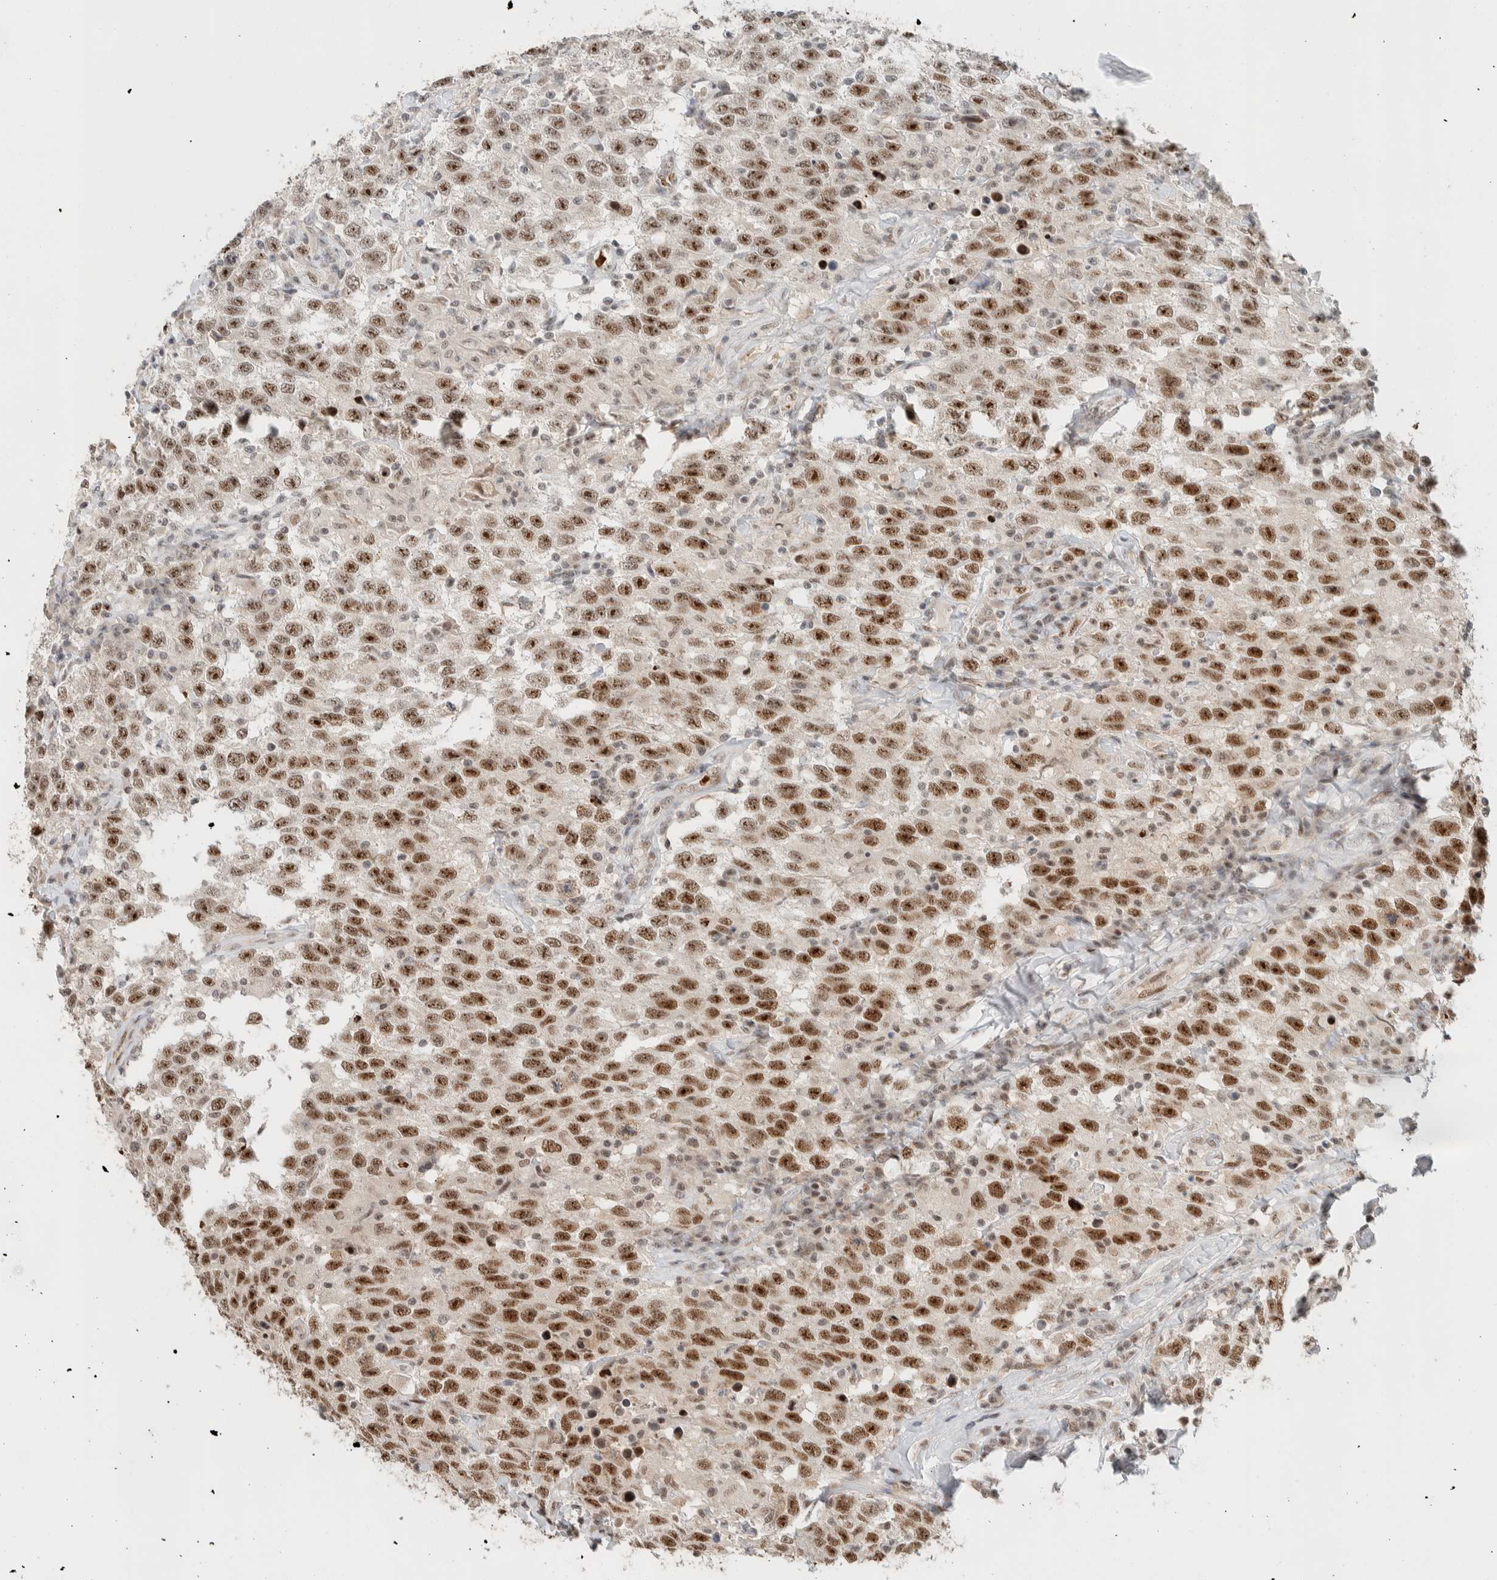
{"staining": {"intensity": "strong", "quantity": ">75%", "location": "nuclear"}, "tissue": "testis cancer", "cell_type": "Tumor cells", "image_type": "cancer", "snomed": [{"axis": "morphology", "description": "Seminoma, NOS"}, {"axis": "topography", "description": "Testis"}], "caption": "Testis cancer stained with a brown dye demonstrates strong nuclear positive staining in about >75% of tumor cells.", "gene": "ZBTB2", "patient": {"sex": "male", "age": 41}}